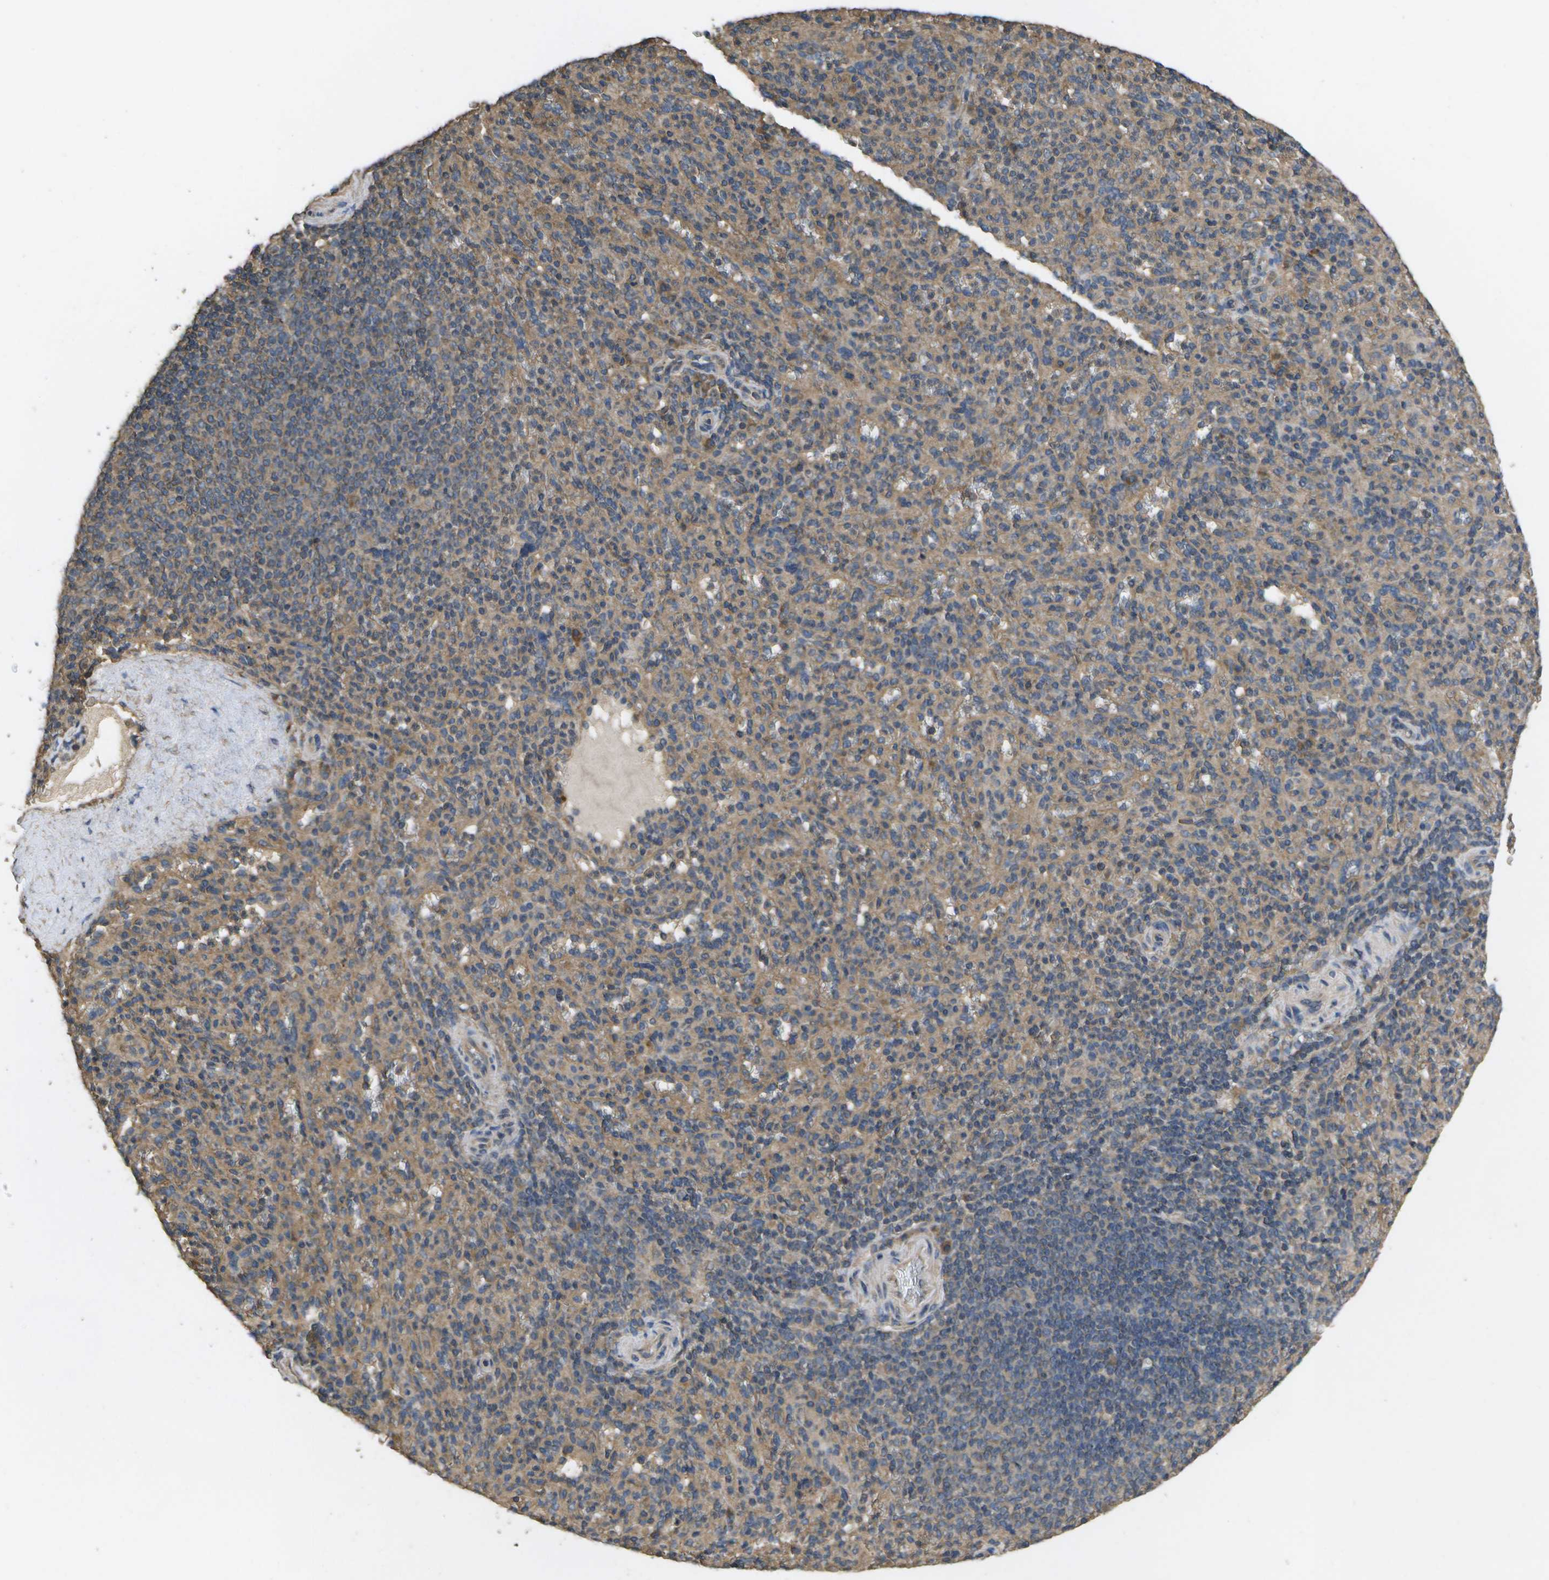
{"staining": {"intensity": "moderate", "quantity": "25%-75%", "location": "cytoplasmic/membranous"}, "tissue": "spleen", "cell_type": "Cells in red pulp", "image_type": "normal", "snomed": [{"axis": "morphology", "description": "Normal tissue, NOS"}, {"axis": "topography", "description": "Spleen"}], "caption": "This is a photomicrograph of immunohistochemistry staining of normal spleen, which shows moderate positivity in the cytoplasmic/membranous of cells in red pulp.", "gene": "SACS", "patient": {"sex": "male", "age": 36}}